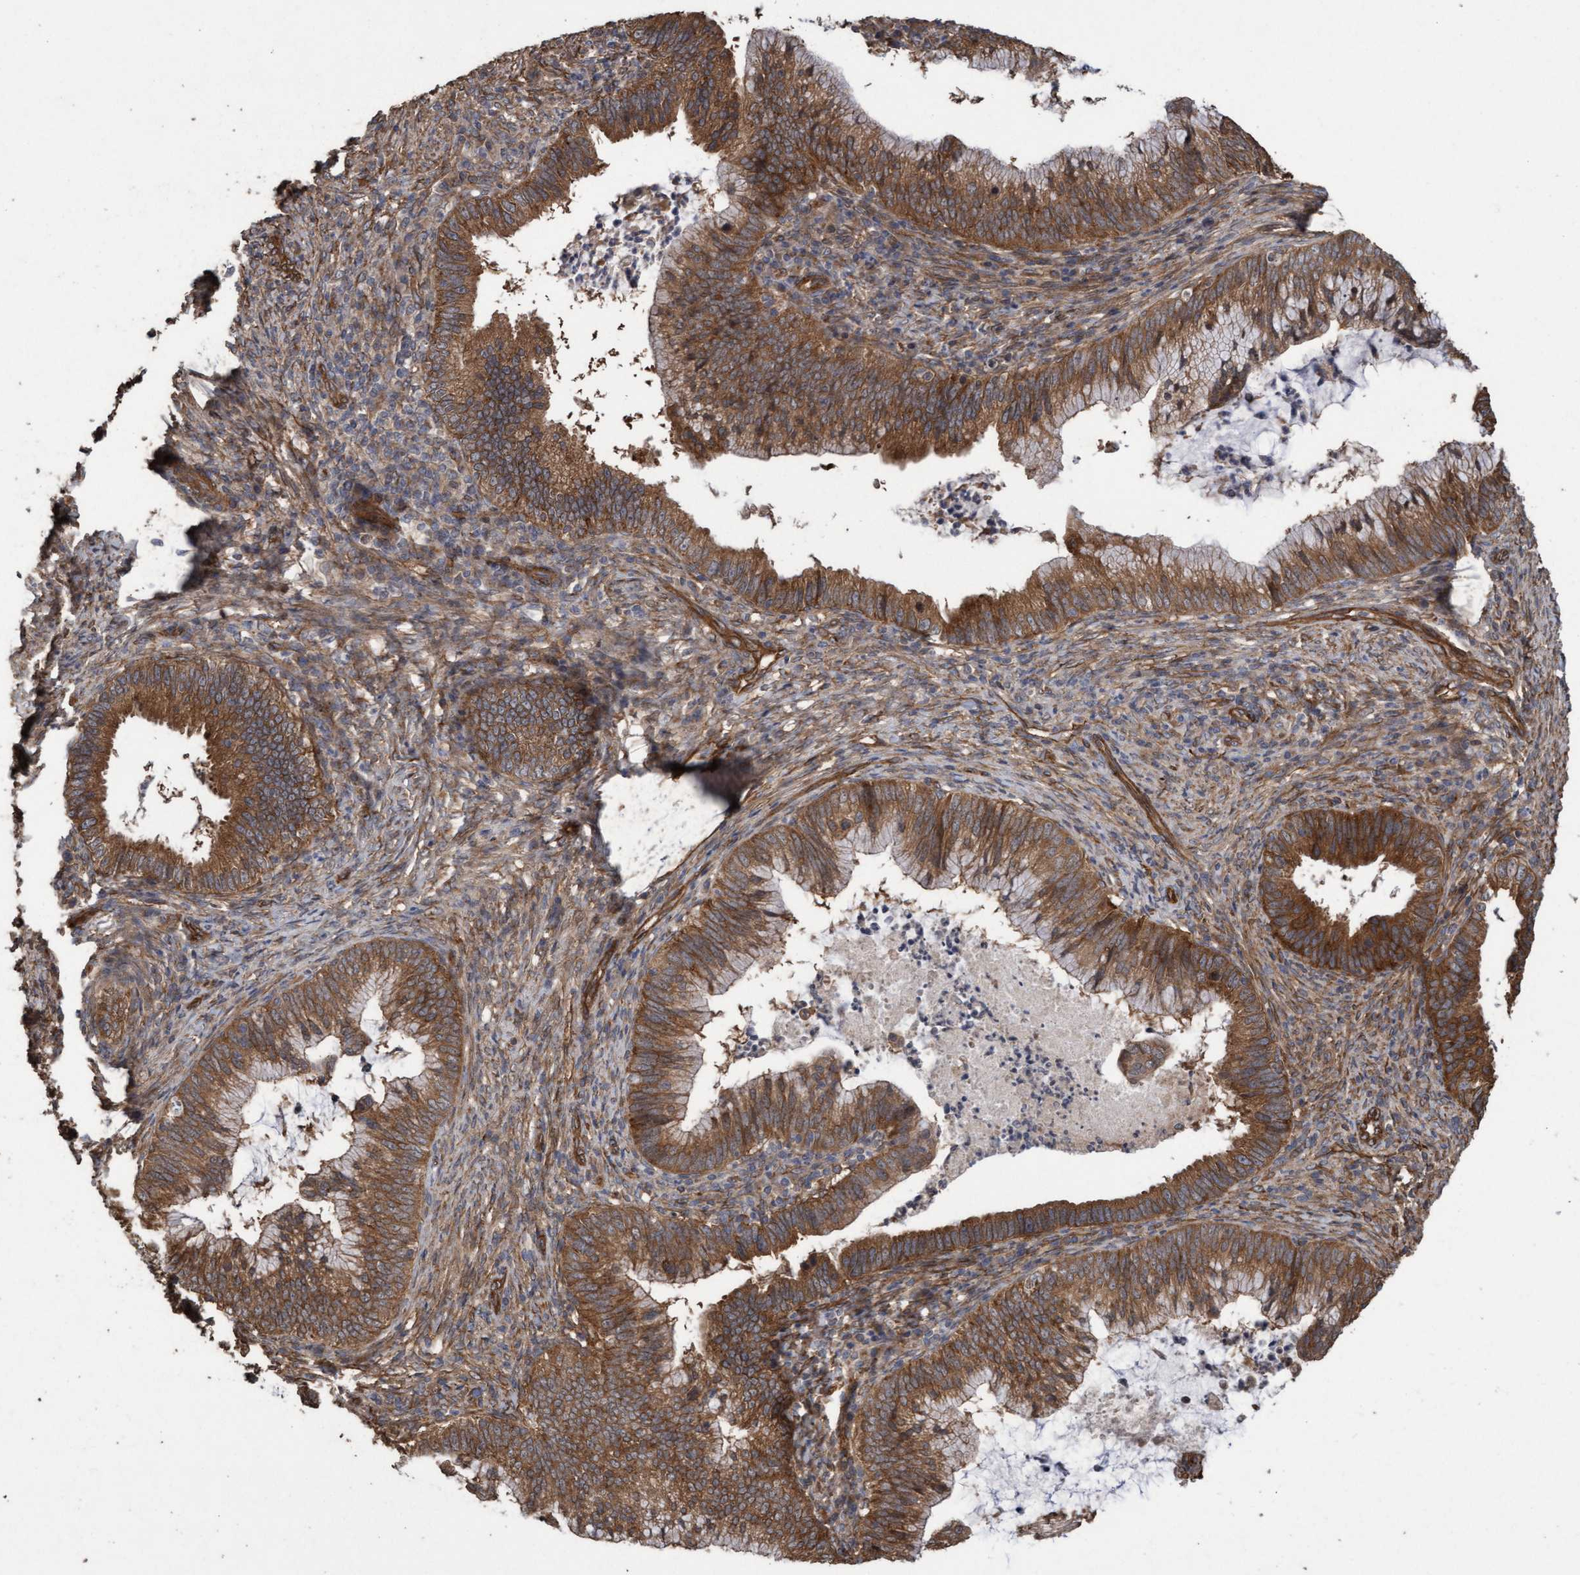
{"staining": {"intensity": "strong", "quantity": ">75%", "location": "cytoplasmic/membranous"}, "tissue": "cervical cancer", "cell_type": "Tumor cells", "image_type": "cancer", "snomed": [{"axis": "morphology", "description": "Adenocarcinoma, NOS"}, {"axis": "topography", "description": "Cervix"}], "caption": "A photomicrograph showing strong cytoplasmic/membranous expression in approximately >75% of tumor cells in cervical adenocarcinoma, as visualized by brown immunohistochemical staining.", "gene": "CDC42EP4", "patient": {"sex": "female", "age": 36}}